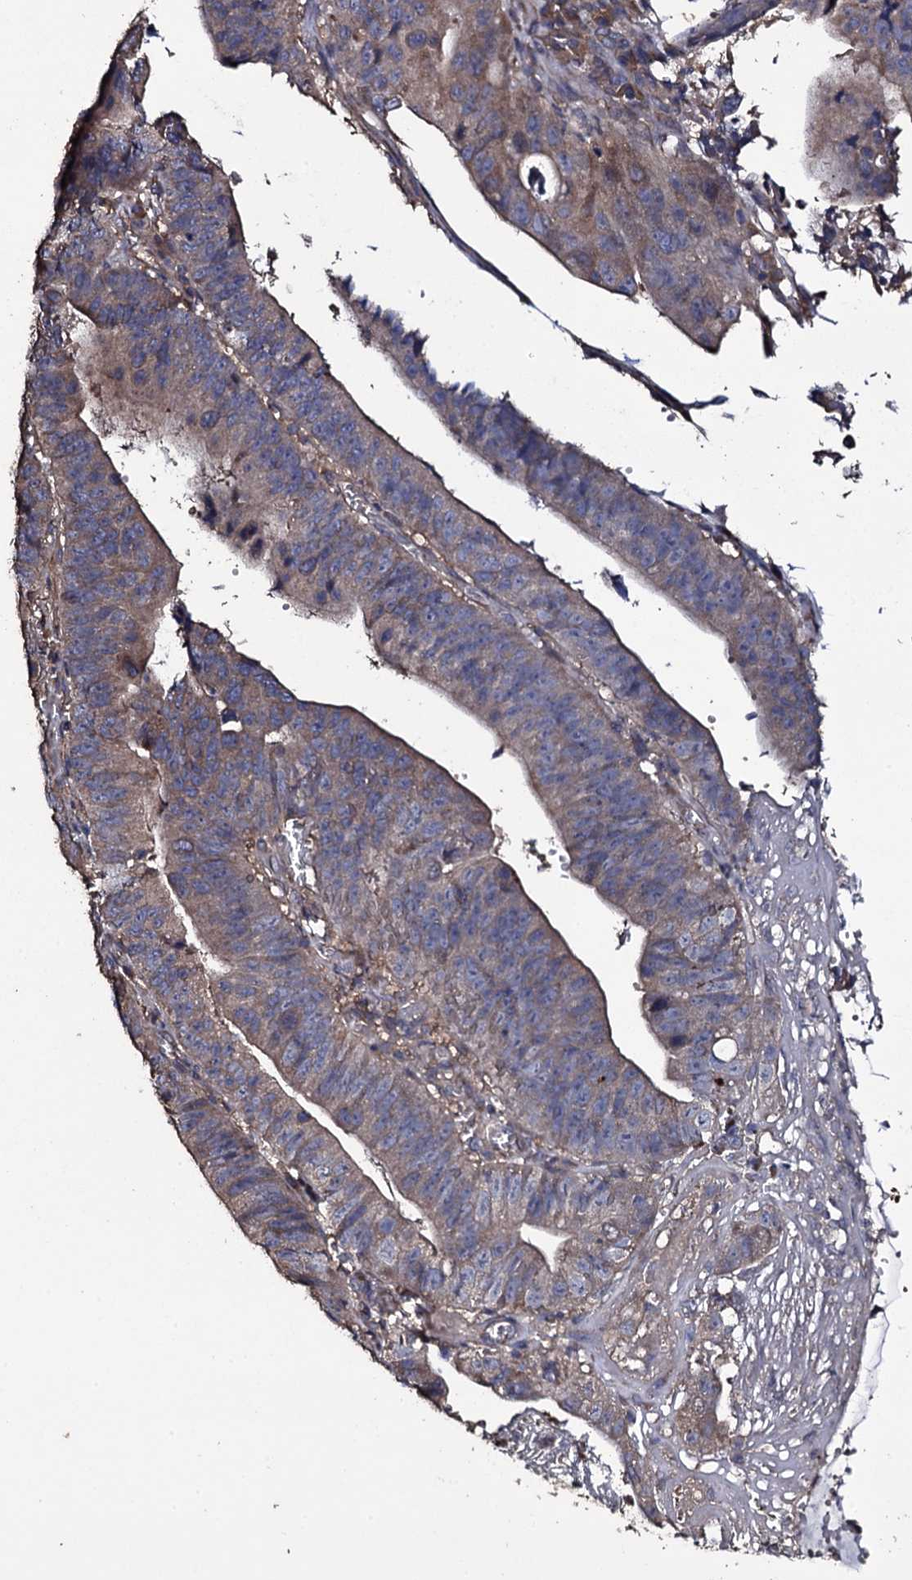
{"staining": {"intensity": "weak", "quantity": "25%-75%", "location": "cytoplasmic/membranous"}, "tissue": "stomach cancer", "cell_type": "Tumor cells", "image_type": "cancer", "snomed": [{"axis": "morphology", "description": "Adenocarcinoma, NOS"}, {"axis": "topography", "description": "Stomach"}], "caption": "Brown immunohistochemical staining in stomach adenocarcinoma reveals weak cytoplasmic/membranous expression in approximately 25%-75% of tumor cells.", "gene": "TTC23", "patient": {"sex": "male", "age": 59}}